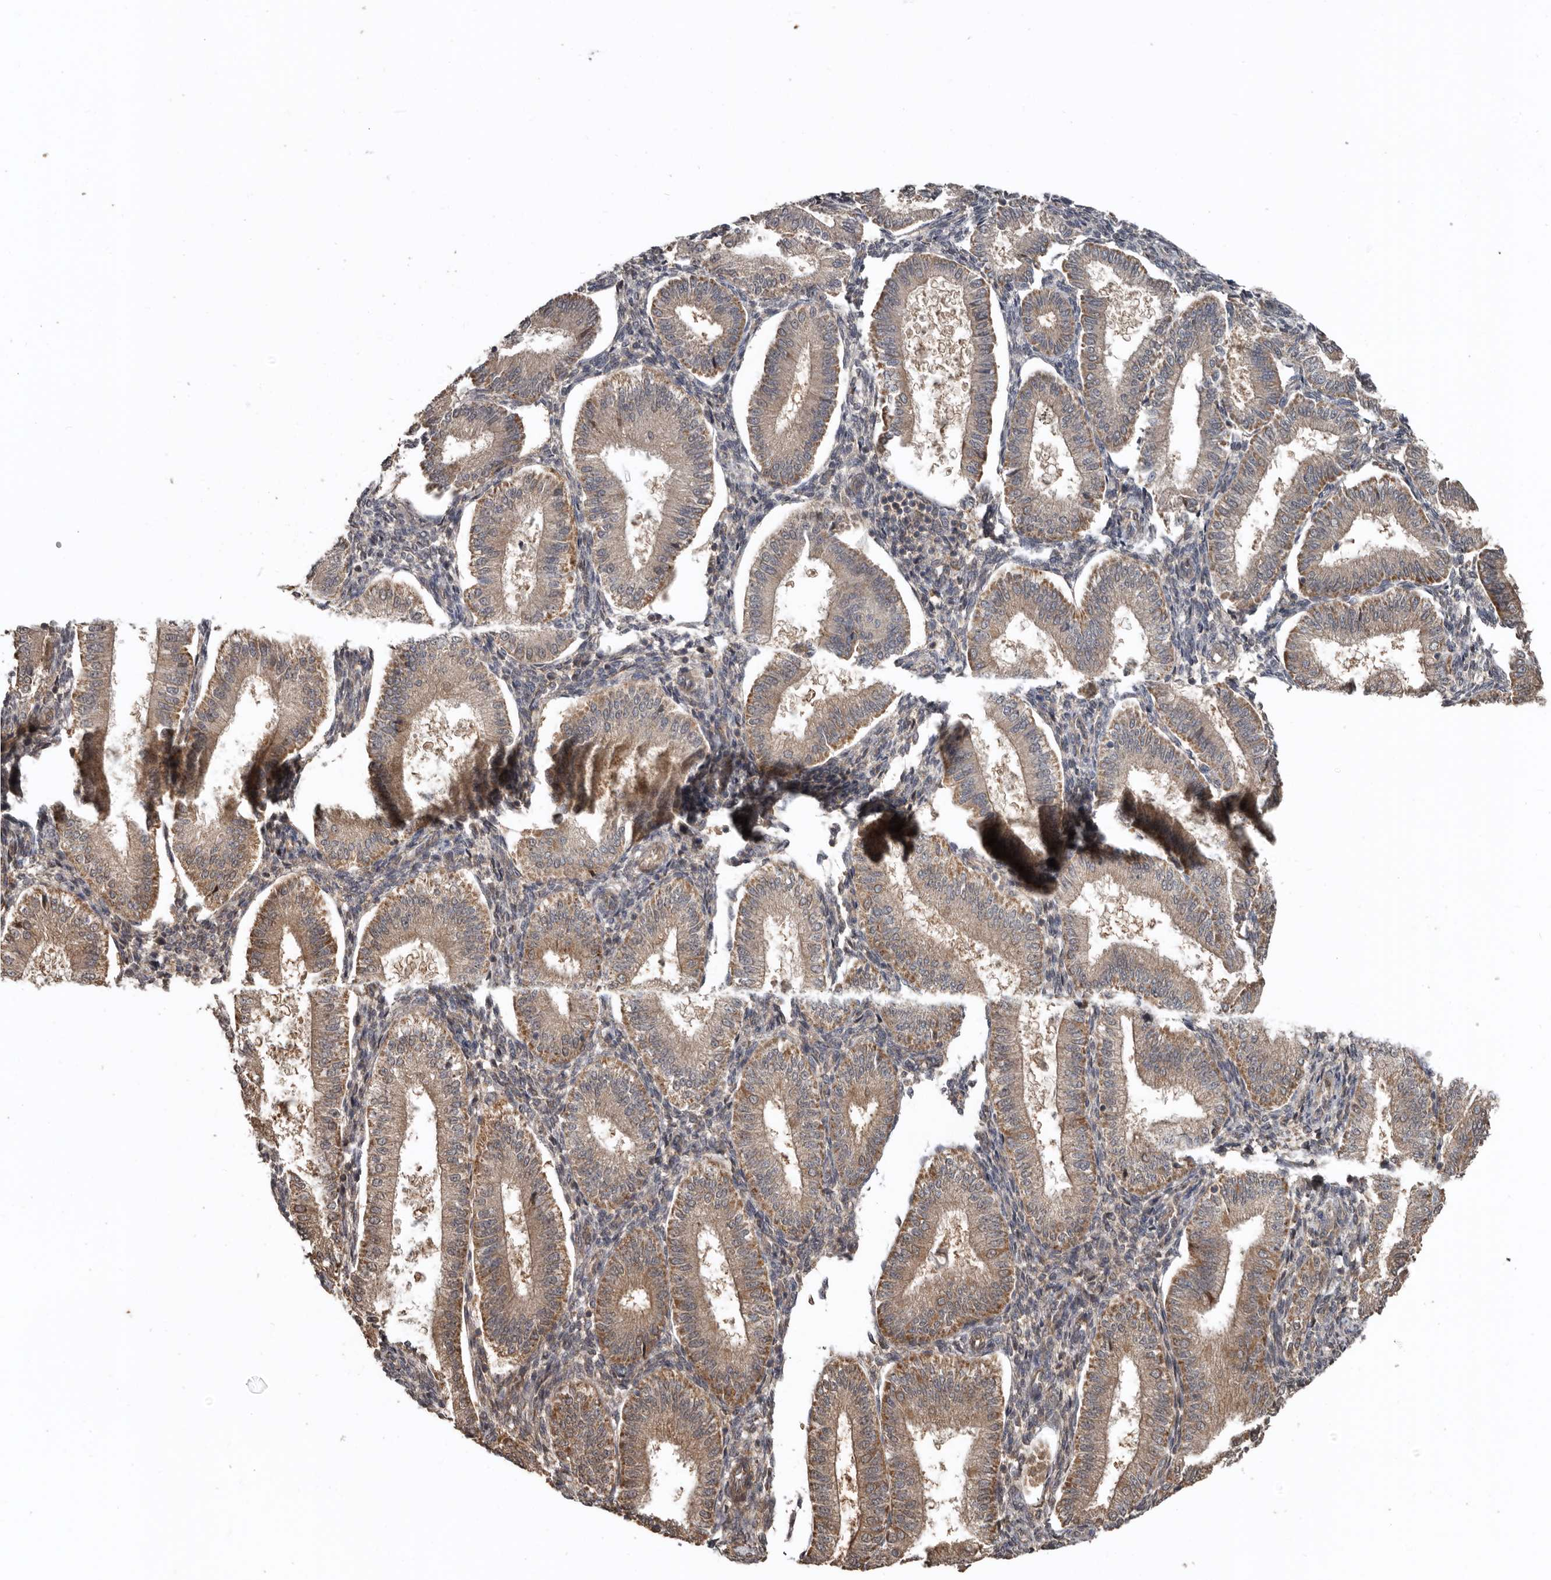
{"staining": {"intensity": "weak", "quantity": ">75%", "location": "cytoplasmic/membranous"}, "tissue": "endometrium", "cell_type": "Cells in endometrial stroma", "image_type": "normal", "snomed": [{"axis": "morphology", "description": "Normal tissue, NOS"}, {"axis": "topography", "description": "Endometrium"}], "caption": "The micrograph shows immunohistochemical staining of benign endometrium. There is weak cytoplasmic/membranous positivity is appreciated in approximately >75% of cells in endometrial stroma.", "gene": "EXOC3L1", "patient": {"sex": "female", "age": 39}}